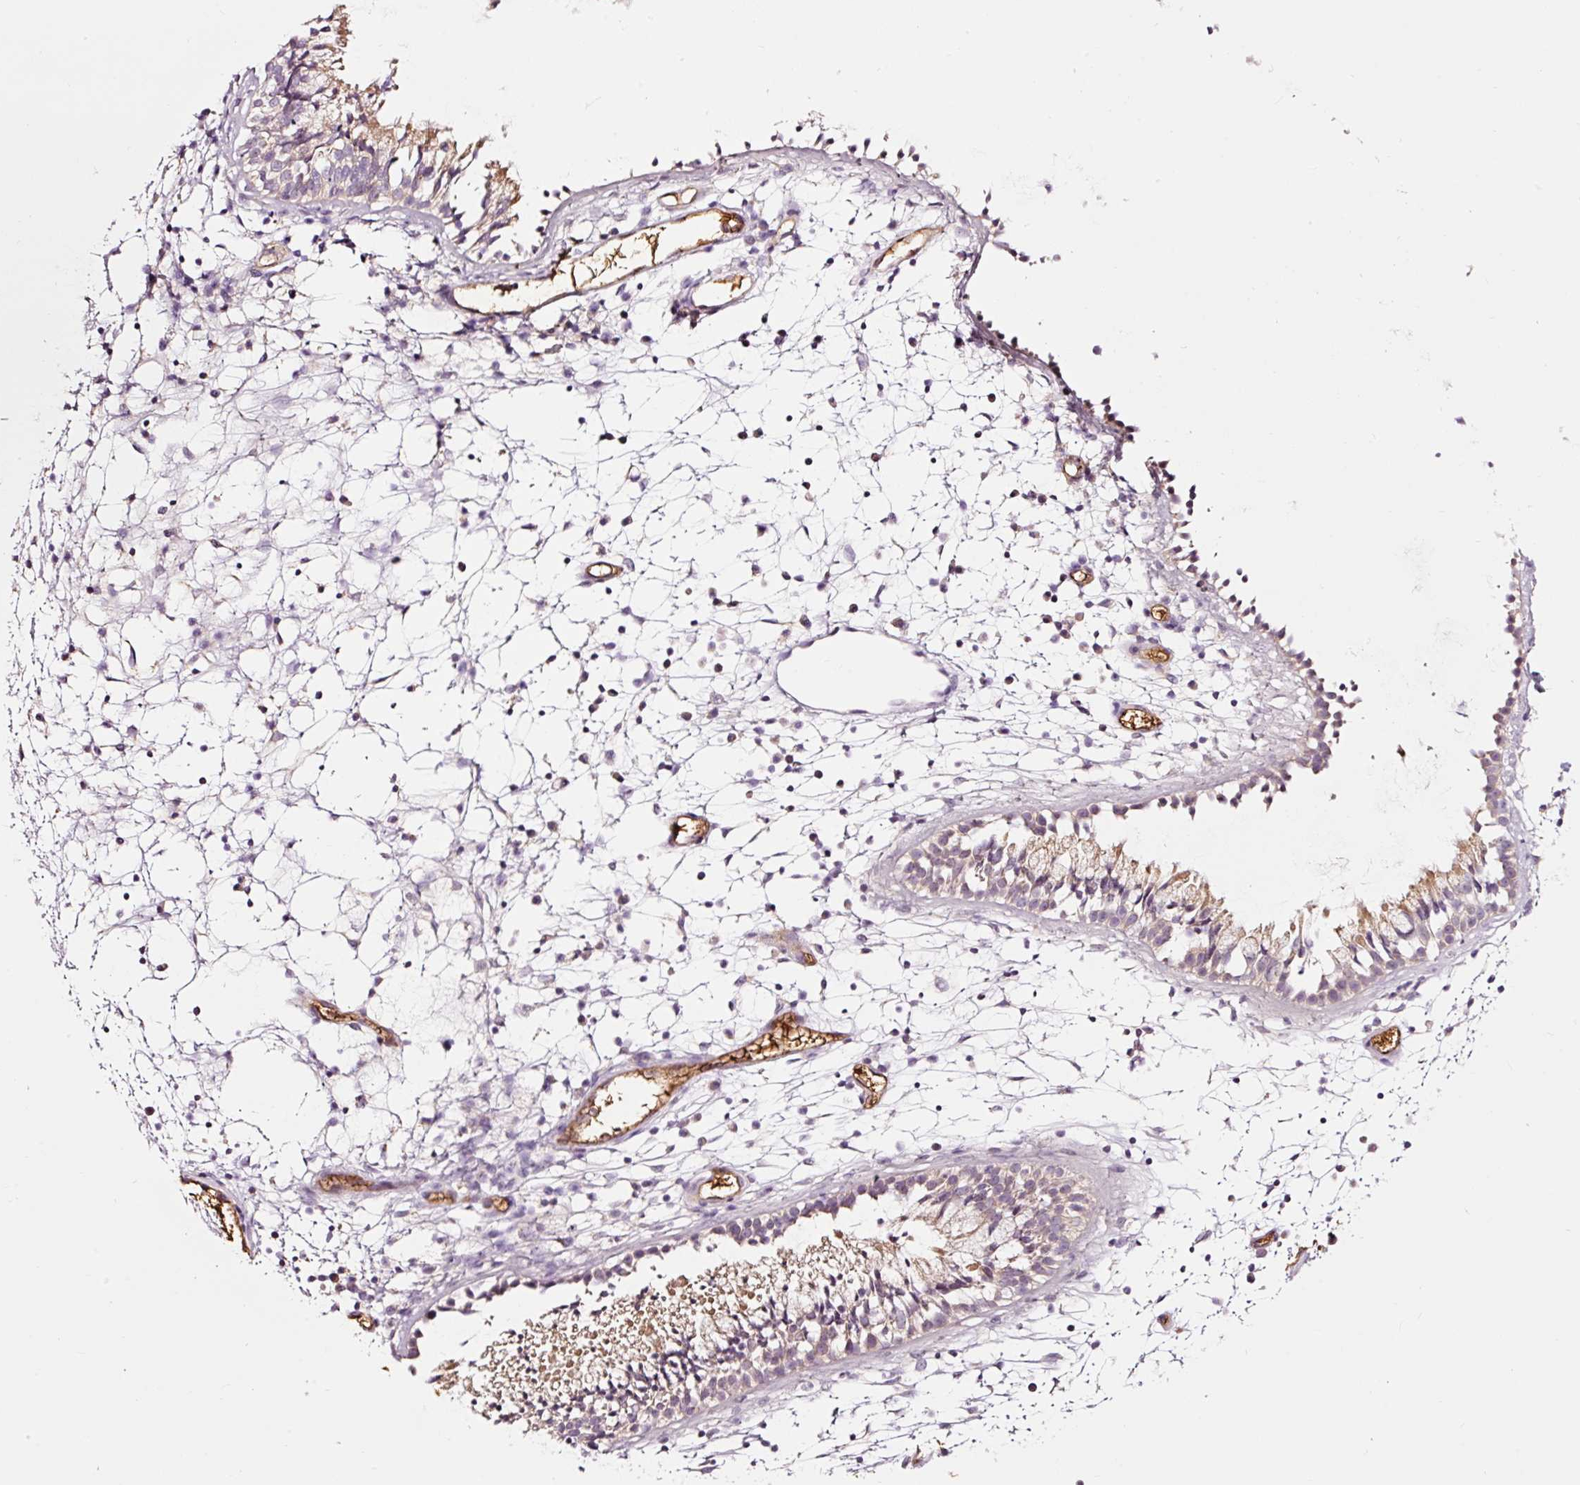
{"staining": {"intensity": "weak", "quantity": "25%-75%", "location": "cytoplasmic/membranous"}, "tissue": "nasopharynx", "cell_type": "Respiratory epithelial cells", "image_type": "normal", "snomed": [{"axis": "morphology", "description": "Normal tissue, NOS"}, {"axis": "topography", "description": "Nasopharynx"}], "caption": "Nasopharynx stained with DAB IHC shows low levels of weak cytoplasmic/membranous positivity in approximately 25%-75% of respiratory epithelial cells.", "gene": "LDHAL6B", "patient": {"sex": "male", "age": 21}}